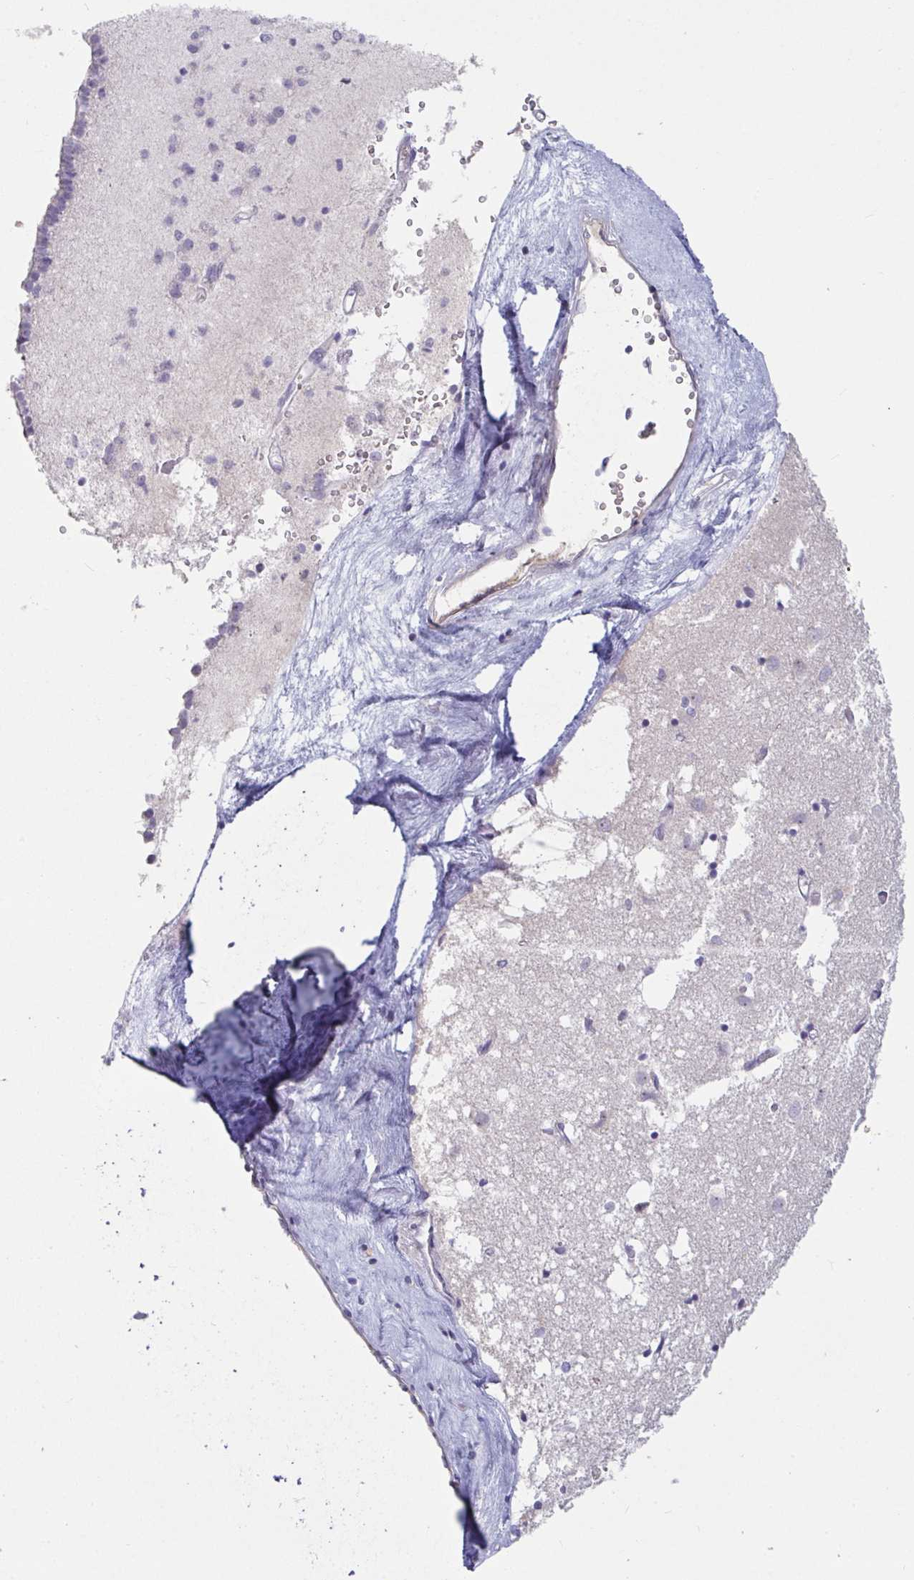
{"staining": {"intensity": "negative", "quantity": "none", "location": "none"}, "tissue": "caudate", "cell_type": "Glial cells", "image_type": "normal", "snomed": [{"axis": "morphology", "description": "Normal tissue, NOS"}, {"axis": "topography", "description": "Lateral ventricle wall"}], "caption": "Histopathology image shows no protein positivity in glial cells of unremarkable caudate. (DAB immunohistochemistry (IHC) visualized using brightfield microscopy, high magnification).", "gene": "MYC", "patient": {"sex": "male", "age": 70}}